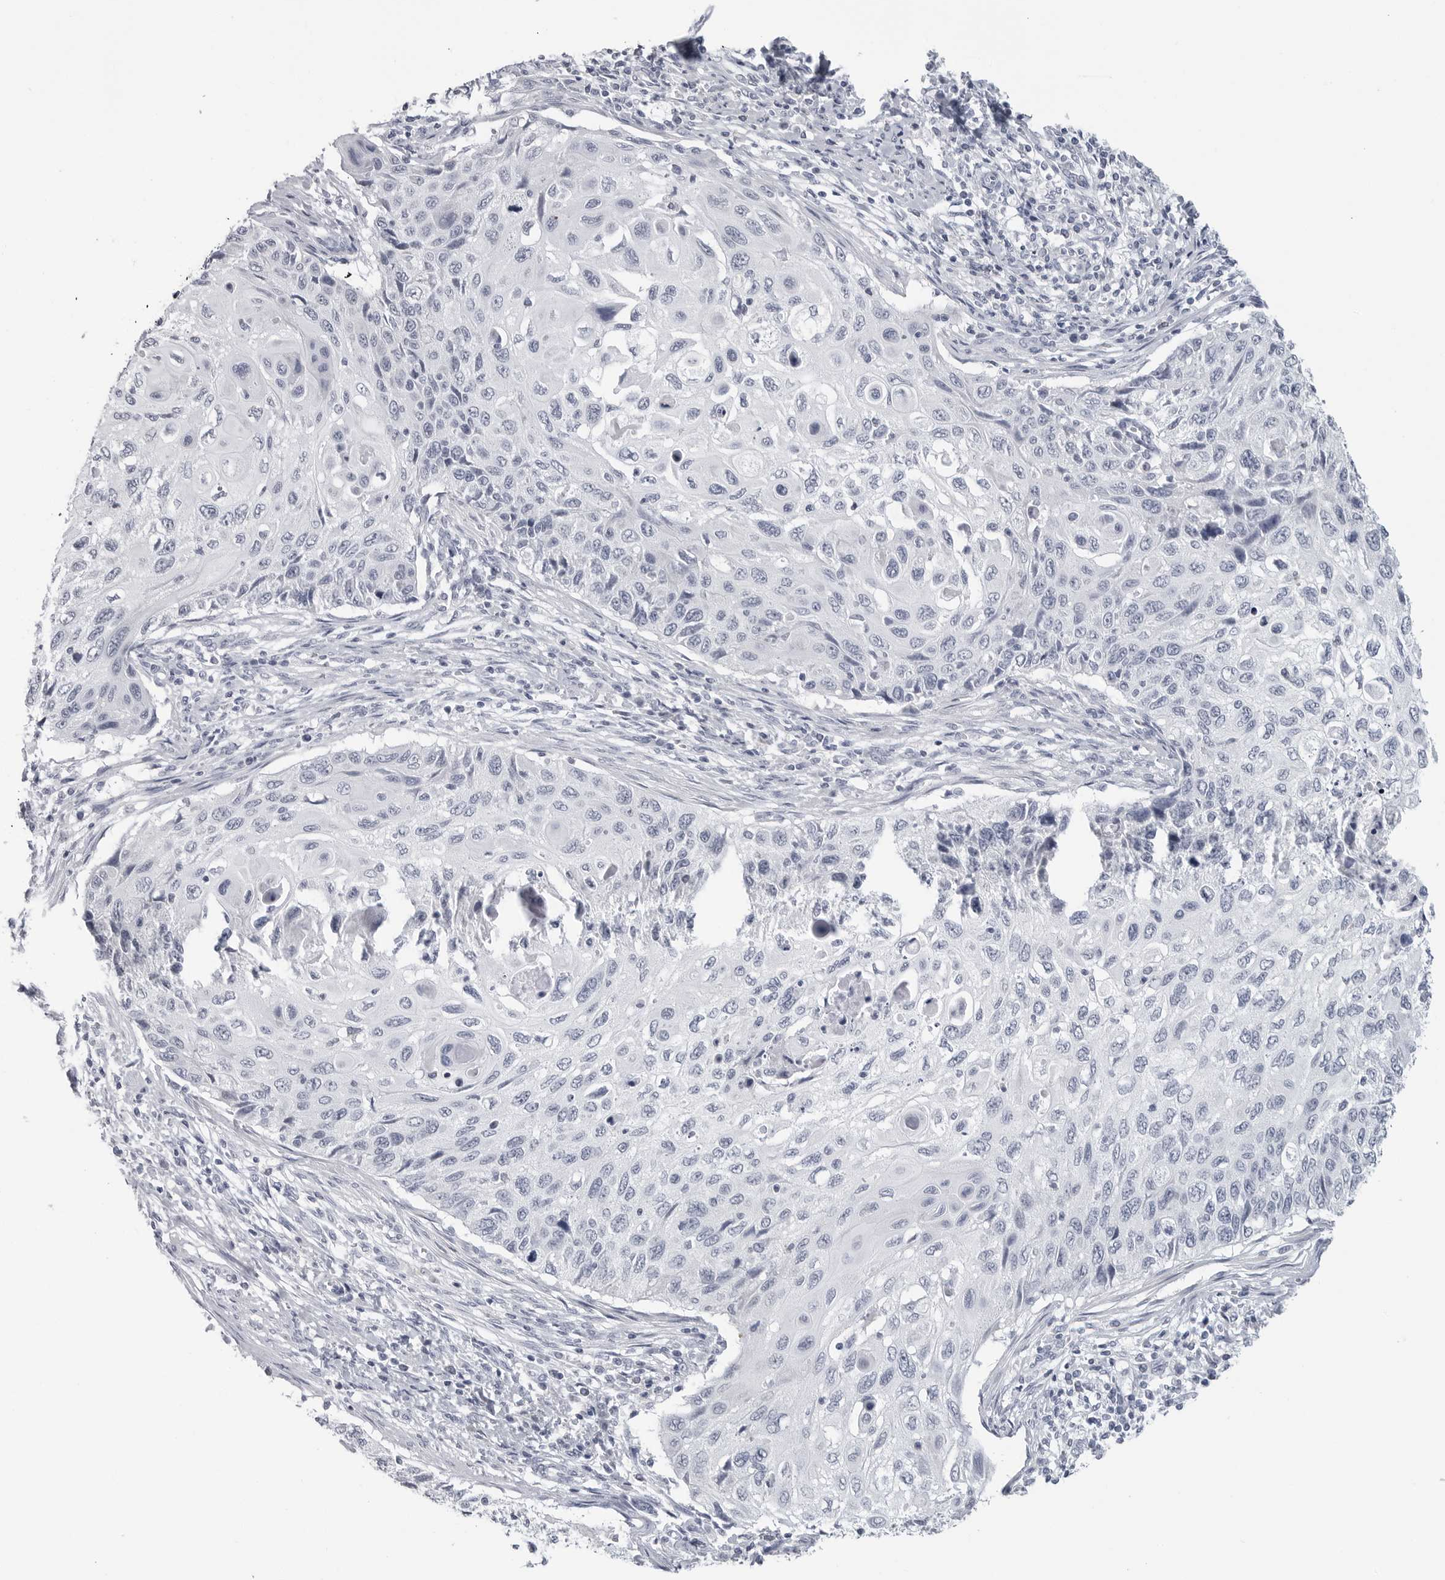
{"staining": {"intensity": "negative", "quantity": "none", "location": "none"}, "tissue": "cervical cancer", "cell_type": "Tumor cells", "image_type": "cancer", "snomed": [{"axis": "morphology", "description": "Squamous cell carcinoma, NOS"}, {"axis": "topography", "description": "Cervix"}], "caption": "Tumor cells show no significant expression in squamous cell carcinoma (cervical).", "gene": "PGA3", "patient": {"sex": "female", "age": 70}}